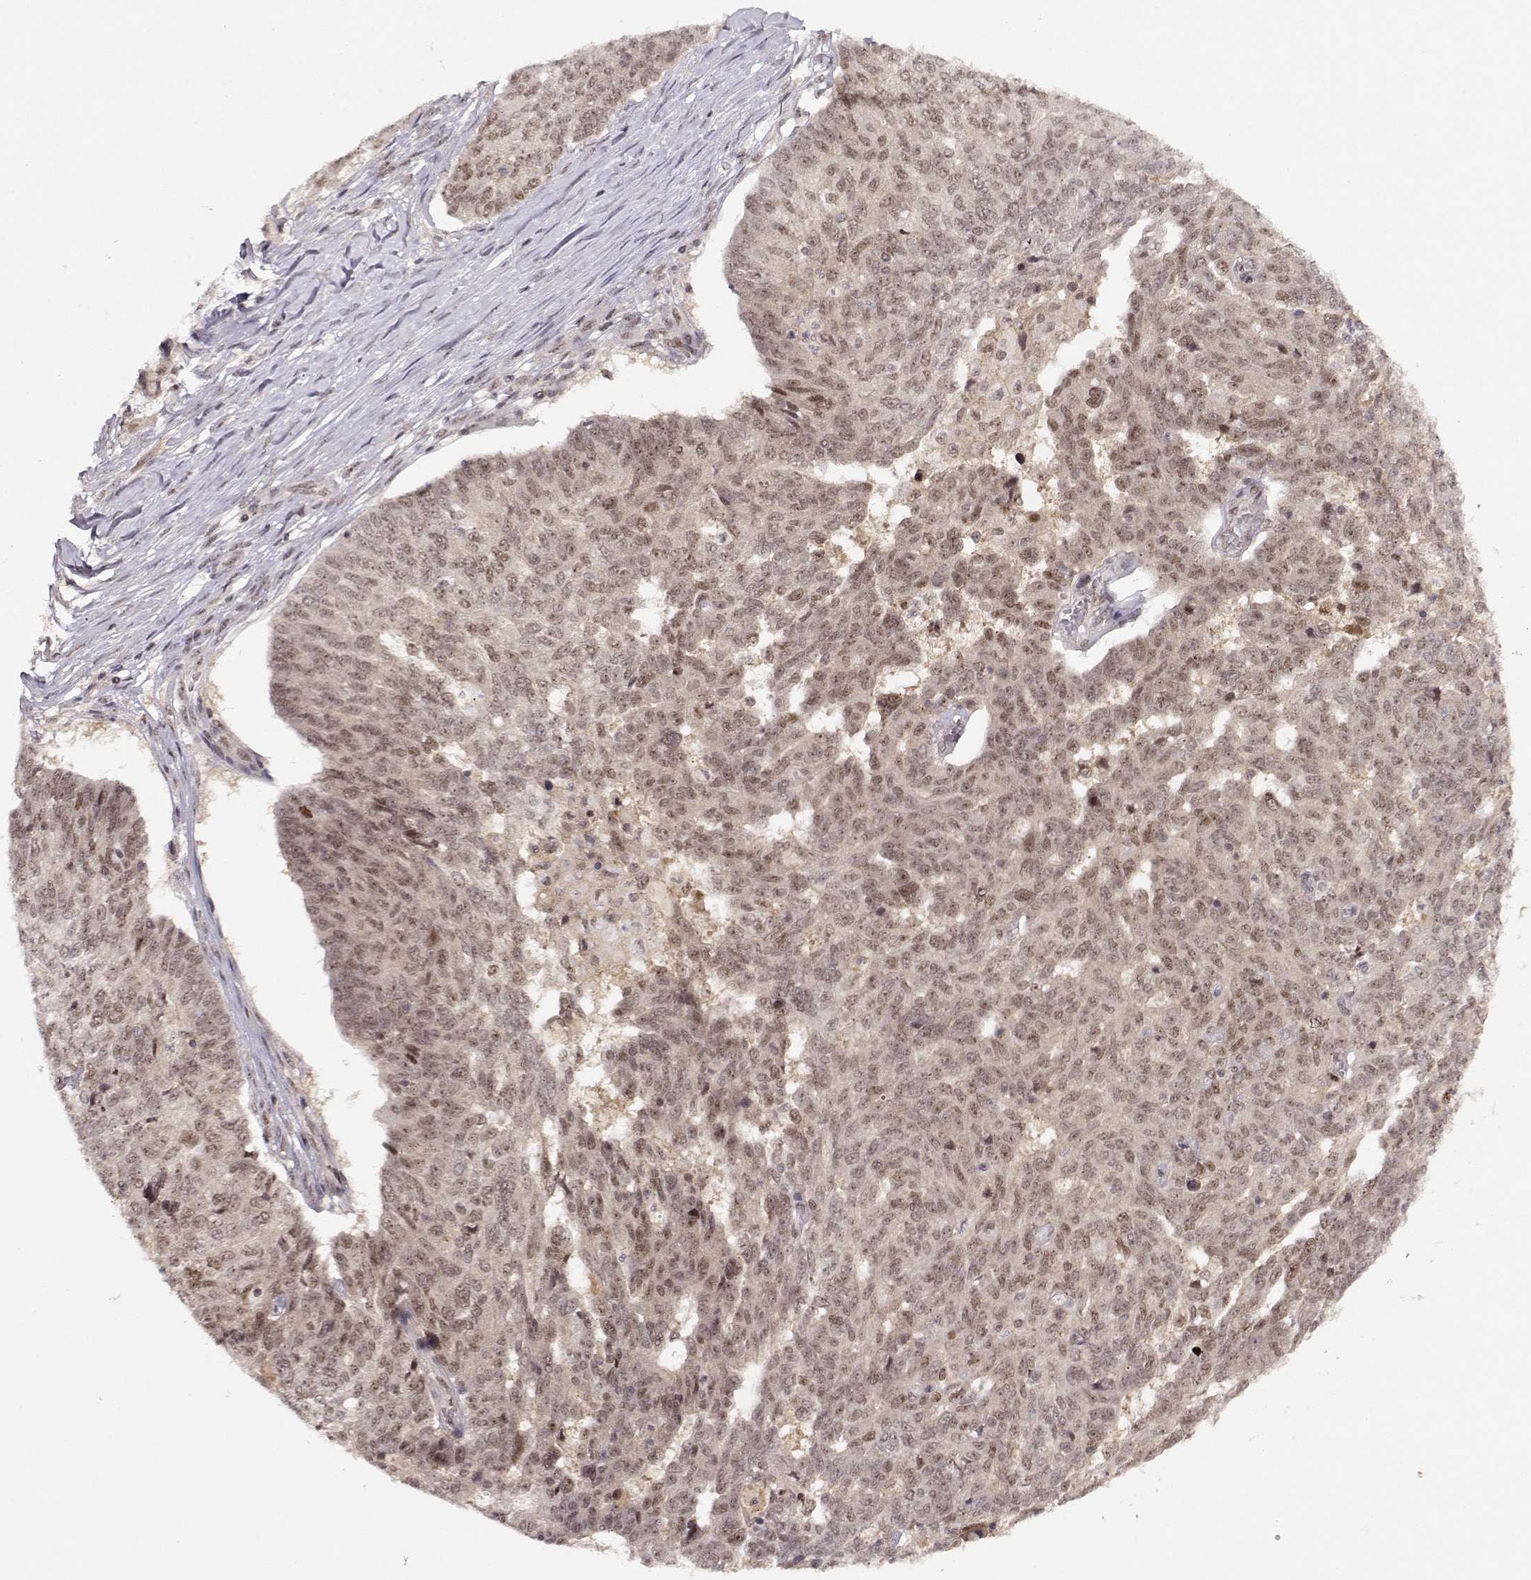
{"staining": {"intensity": "weak", "quantity": "25%-75%", "location": "nuclear"}, "tissue": "ovarian cancer", "cell_type": "Tumor cells", "image_type": "cancer", "snomed": [{"axis": "morphology", "description": "Cystadenocarcinoma, serous, NOS"}, {"axis": "topography", "description": "Ovary"}], "caption": "Brown immunohistochemical staining in ovarian cancer (serous cystadenocarcinoma) shows weak nuclear expression in about 25%-75% of tumor cells. (Stains: DAB (3,3'-diaminobenzidine) in brown, nuclei in blue, Microscopy: brightfield microscopy at high magnification).", "gene": "CSNK2A1", "patient": {"sex": "female", "age": 67}}